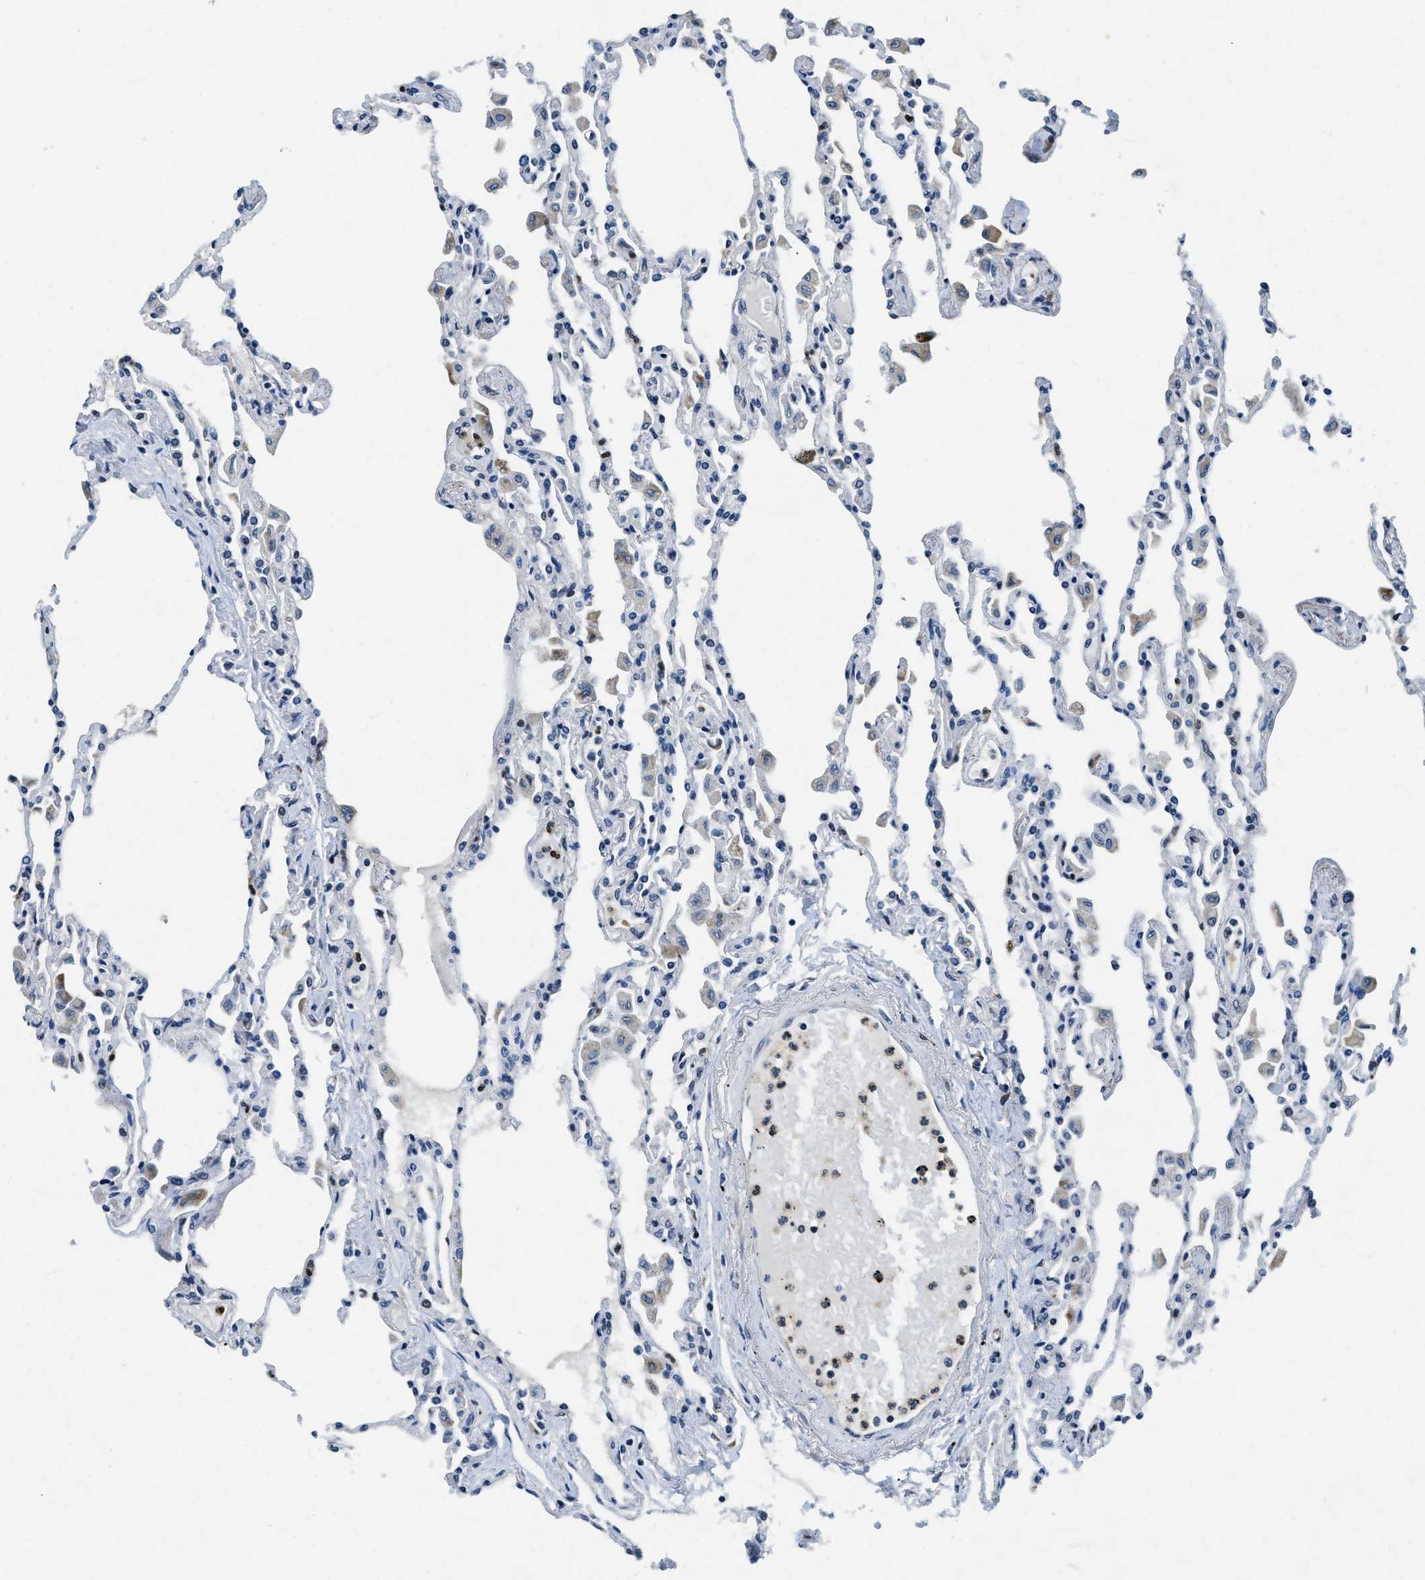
{"staining": {"intensity": "moderate", "quantity": "25%-75%", "location": "nuclear"}, "tissue": "lung", "cell_type": "Alveolar cells", "image_type": "normal", "snomed": [{"axis": "morphology", "description": "Normal tissue, NOS"}, {"axis": "topography", "description": "Bronchus"}, {"axis": "topography", "description": "Lung"}], "caption": "Lung stained with a protein marker exhibits moderate staining in alveolar cells.", "gene": "ZC3HC1", "patient": {"sex": "female", "age": 49}}